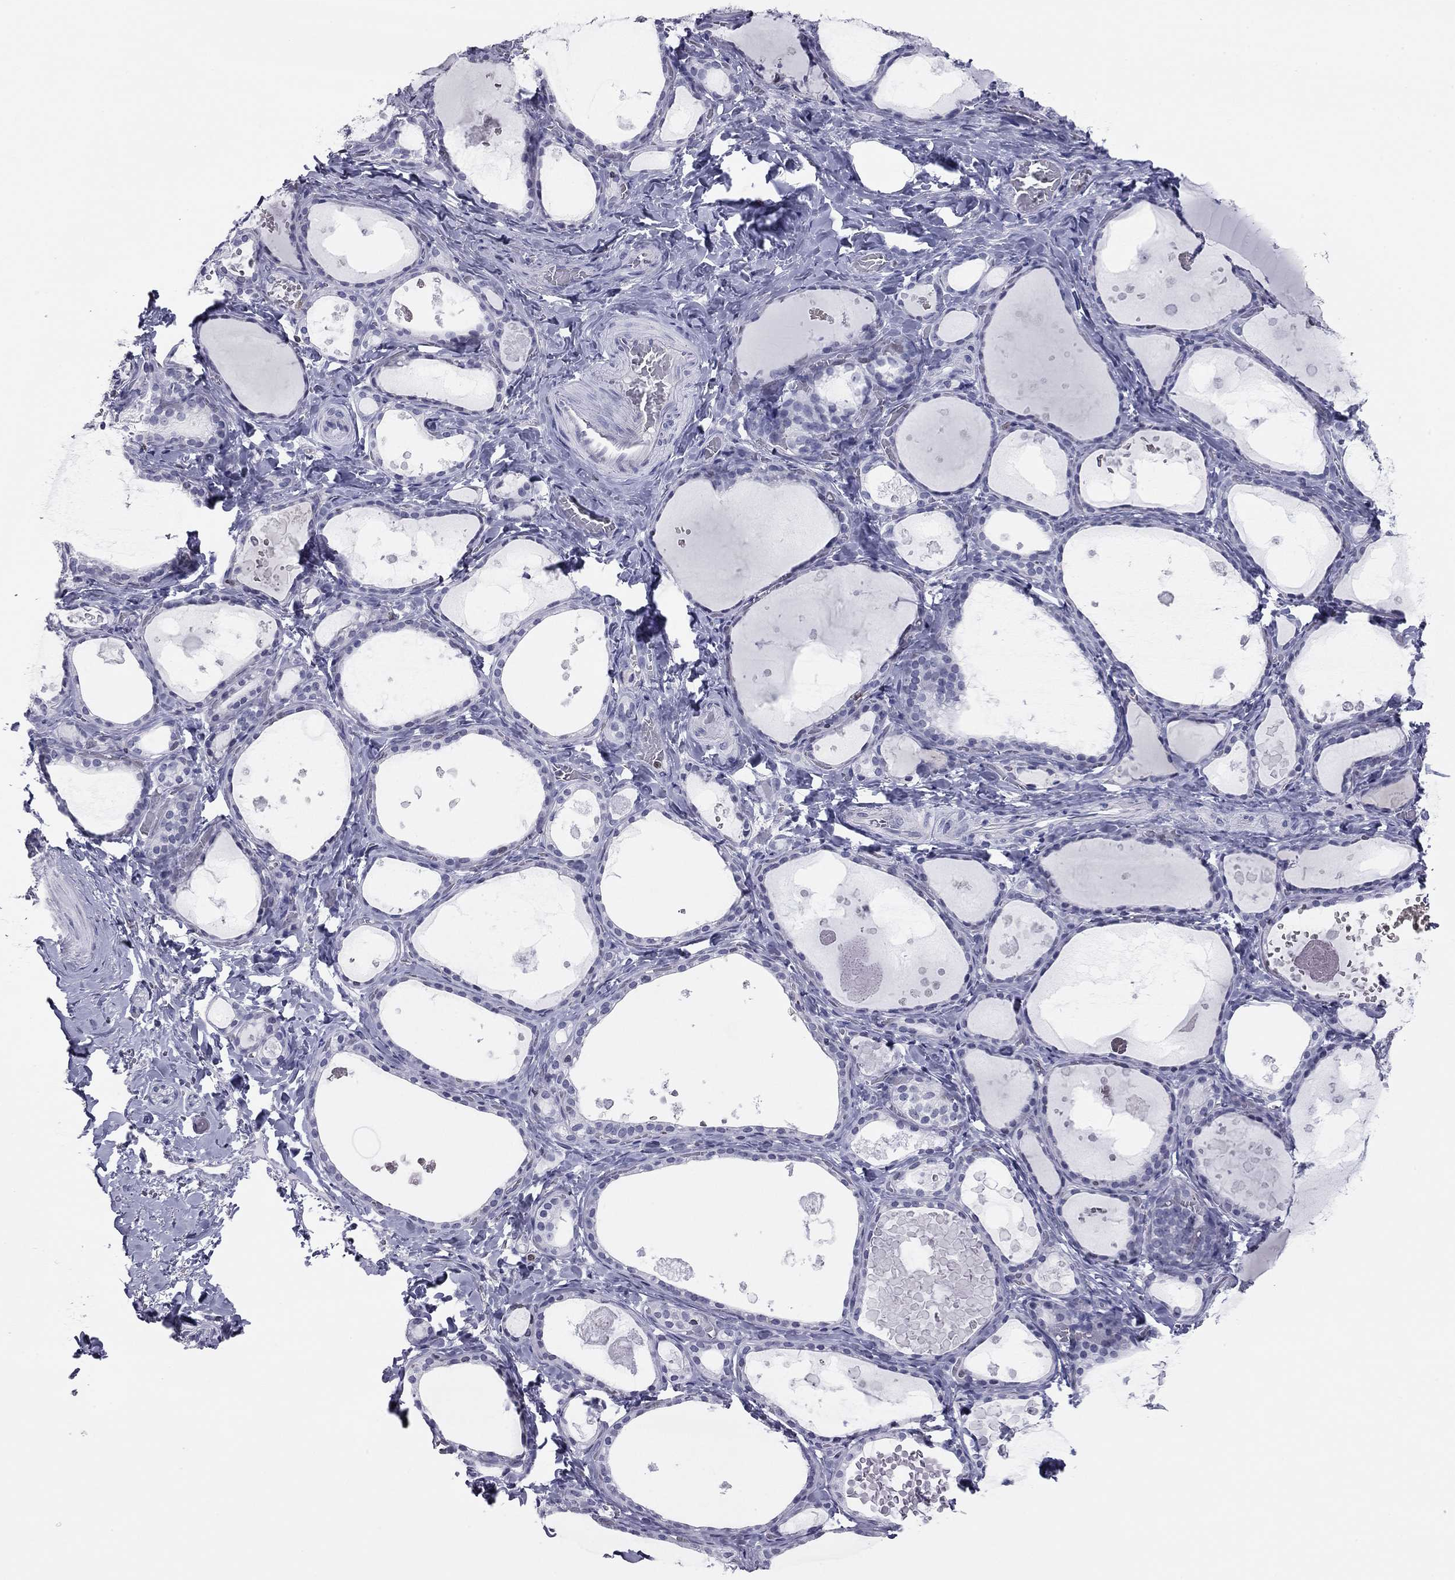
{"staining": {"intensity": "negative", "quantity": "none", "location": "none"}, "tissue": "thyroid gland", "cell_type": "Glandular cells", "image_type": "normal", "snomed": [{"axis": "morphology", "description": "Normal tissue, NOS"}, {"axis": "topography", "description": "Thyroid gland"}], "caption": "Immunohistochemistry (IHC) histopathology image of normal thyroid gland stained for a protein (brown), which reveals no staining in glandular cells.", "gene": "ESPL1", "patient": {"sex": "female", "age": 56}}